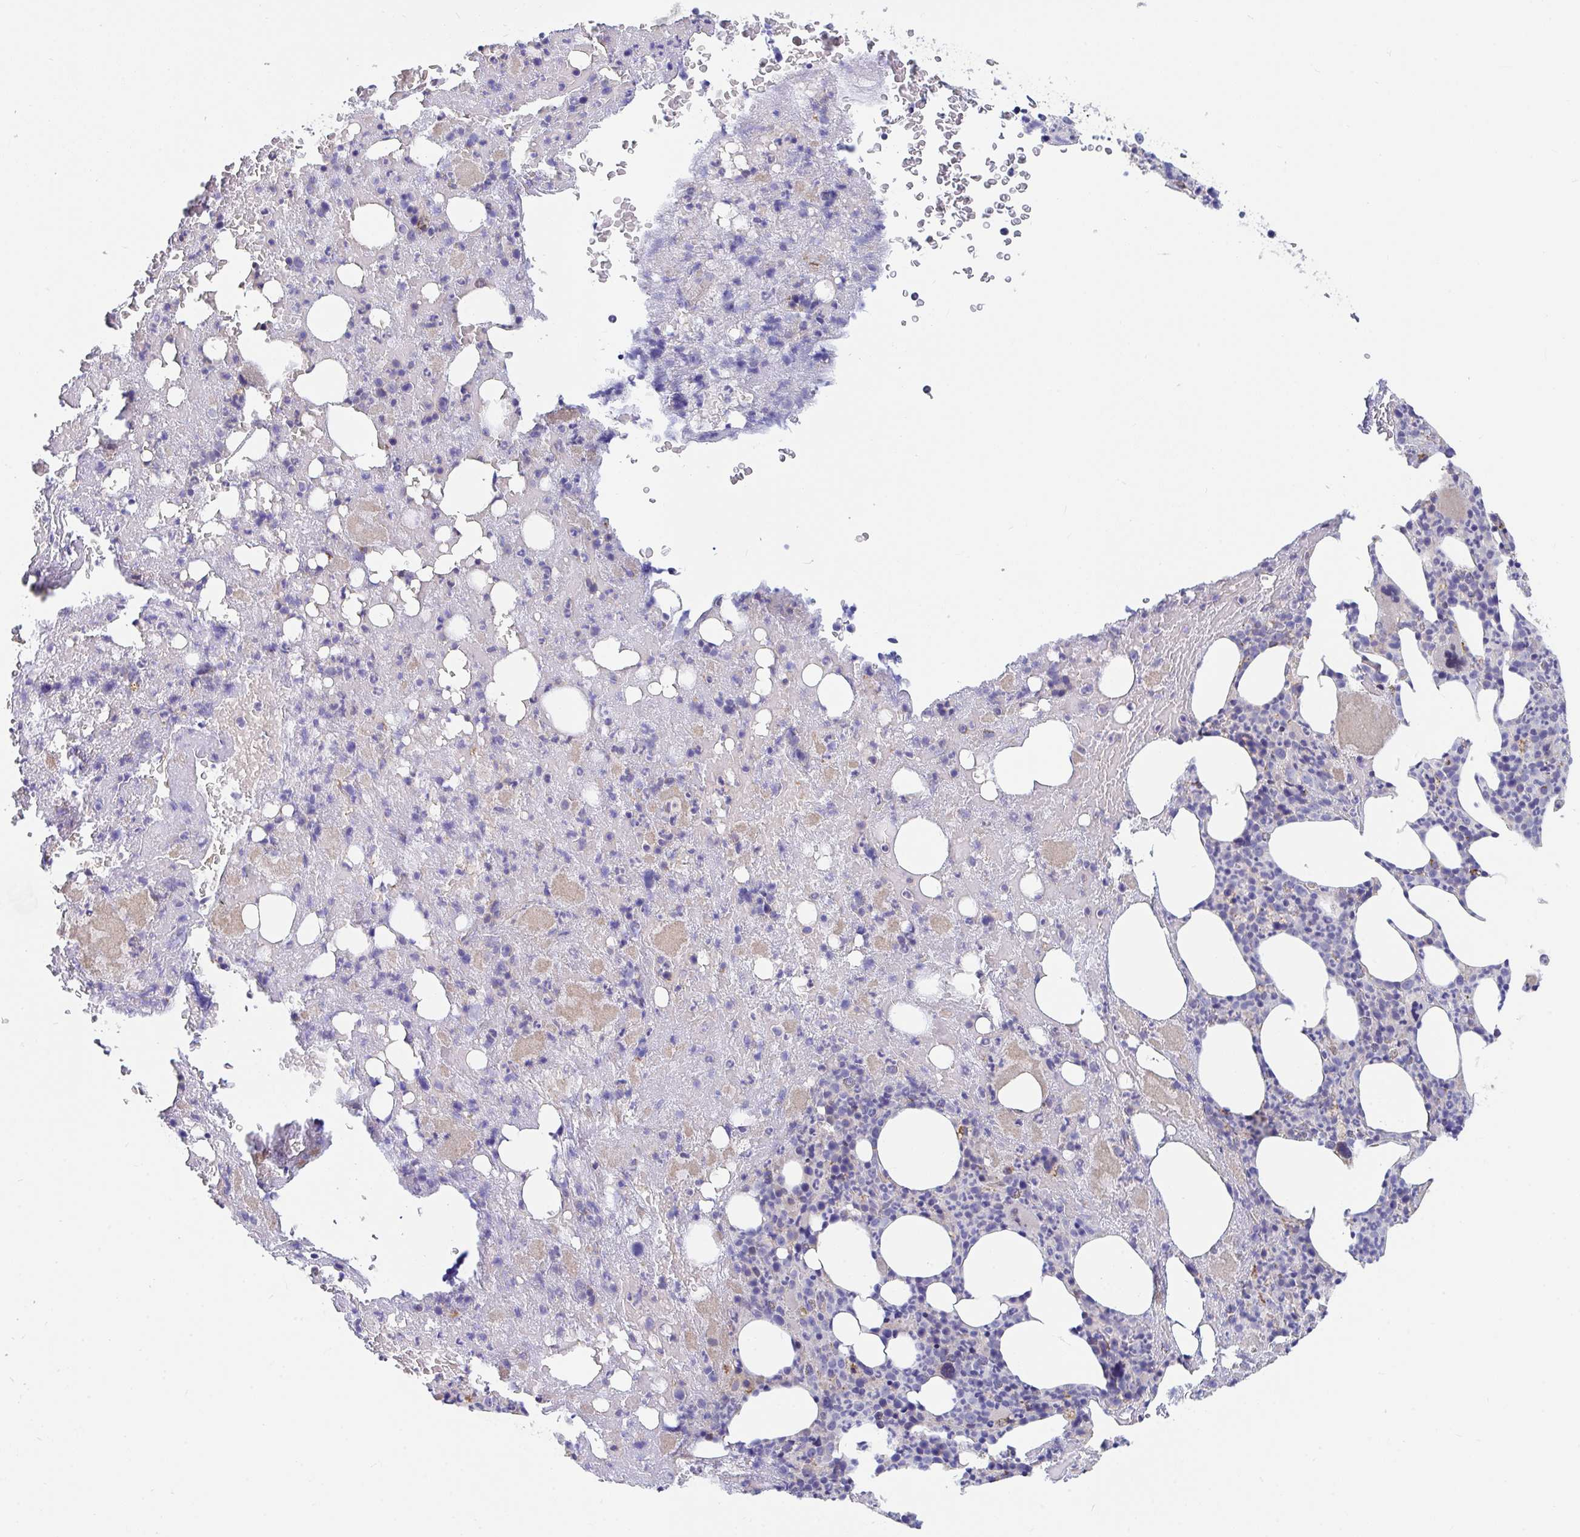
{"staining": {"intensity": "negative", "quantity": "none", "location": "none"}, "tissue": "bone marrow", "cell_type": "Hematopoietic cells", "image_type": "normal", "snomed": [{"axis": "morphology", "description": "Normal tissue, NOS"}, {"axis": "topography", "description": "Bone marrow"}], "caption": "The histopathology image reveals no significant positivity in hematopoietic cells of bone marrow. Brightfield microscopy of immunohistochemistry stained with DAB (brown) and hematoxylin (blue), captured at high magnification.", "gene": "FAM156A", "patient": {"sex": "female", "age": 59}}